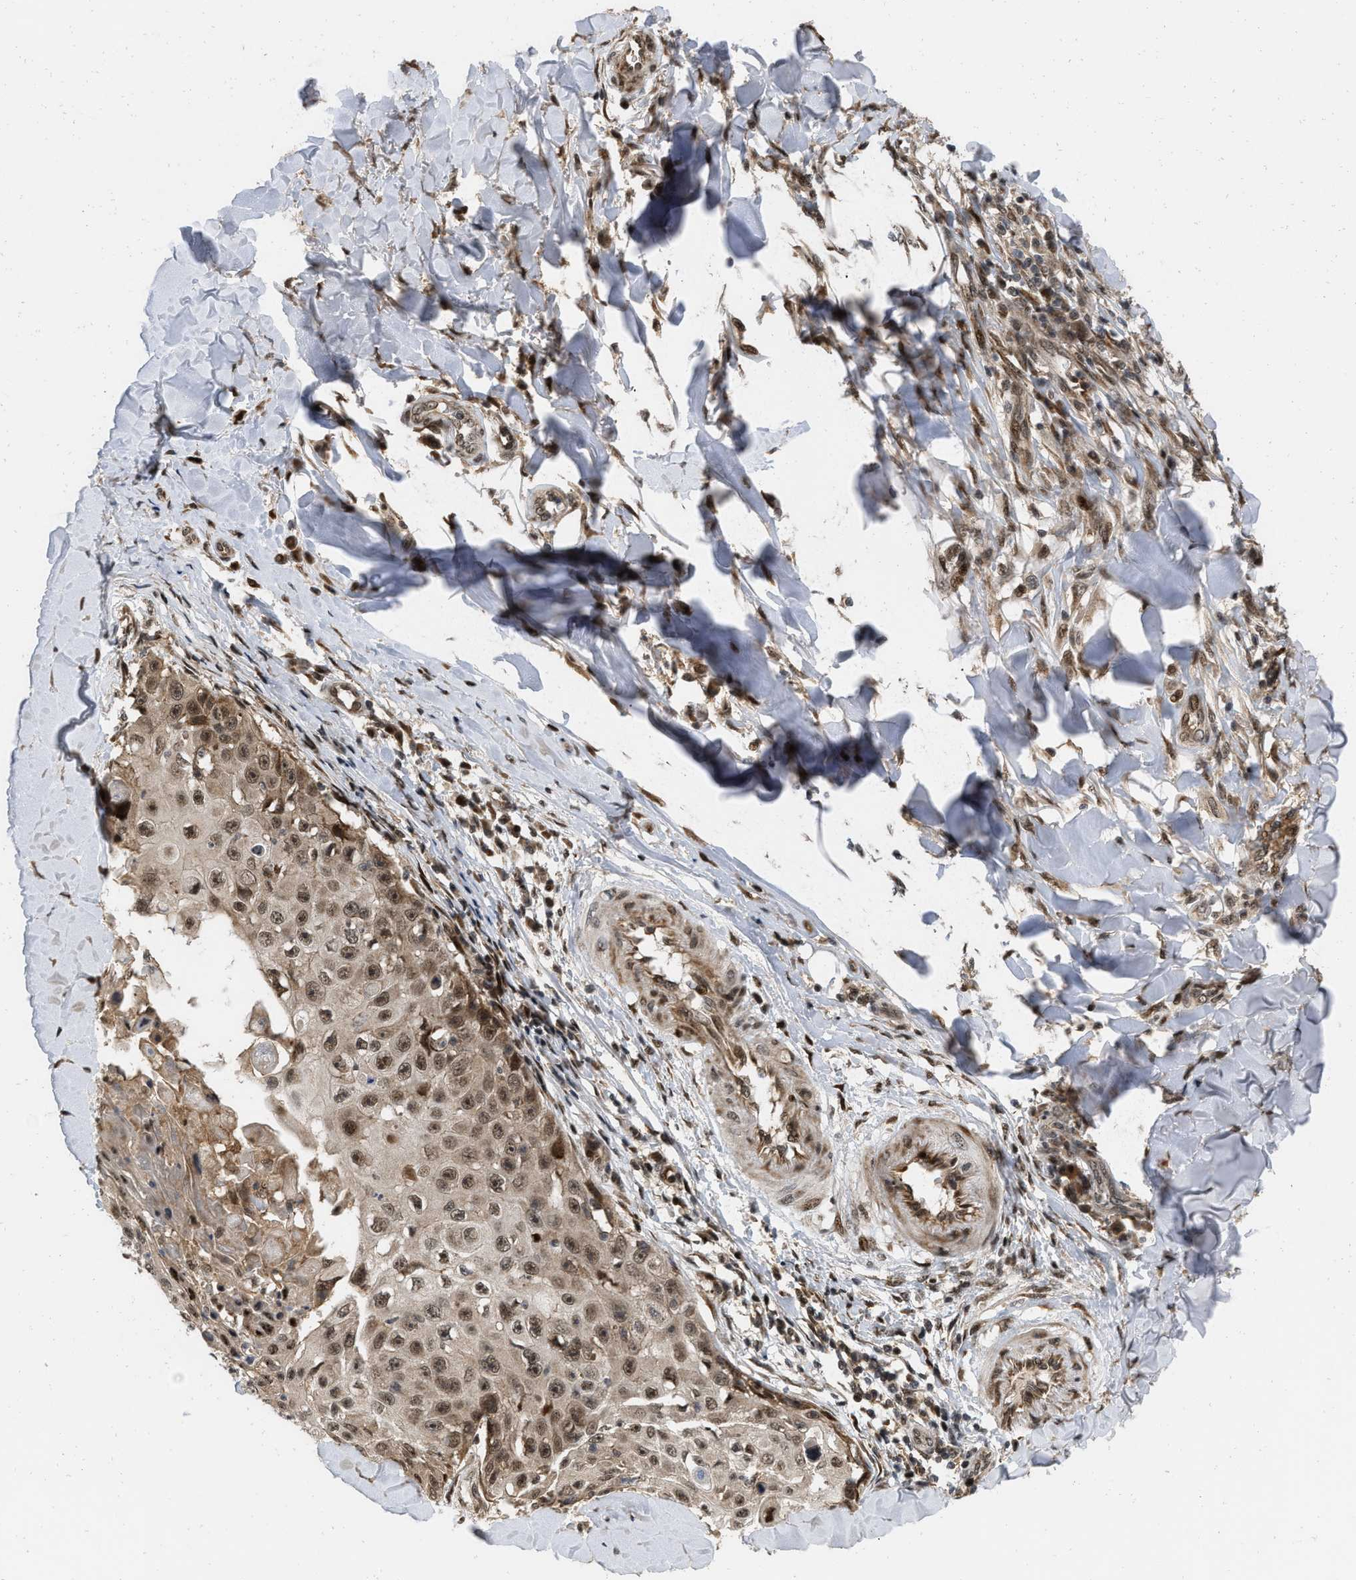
{"staining": {"intensity": "moderate", "quantity": ">75%", "location": "nuclear"}, "tissue": "skin cancer", "cell_type": "Tumor cells", "image_type": "cancer", "snomed": [{"axis": "morphology", "description": "Squamous cell carcinoma, NOS"}, {"axis": "topography", "description": "Skin"}], "caption": "This is an image of immunohistochemistry (IHC) staining of skin cancer, which shows moderate positivity in the nuclear of tumor cells.", "gene": "ANKRD11", "patient": {"sex": "male", "age": 86}}